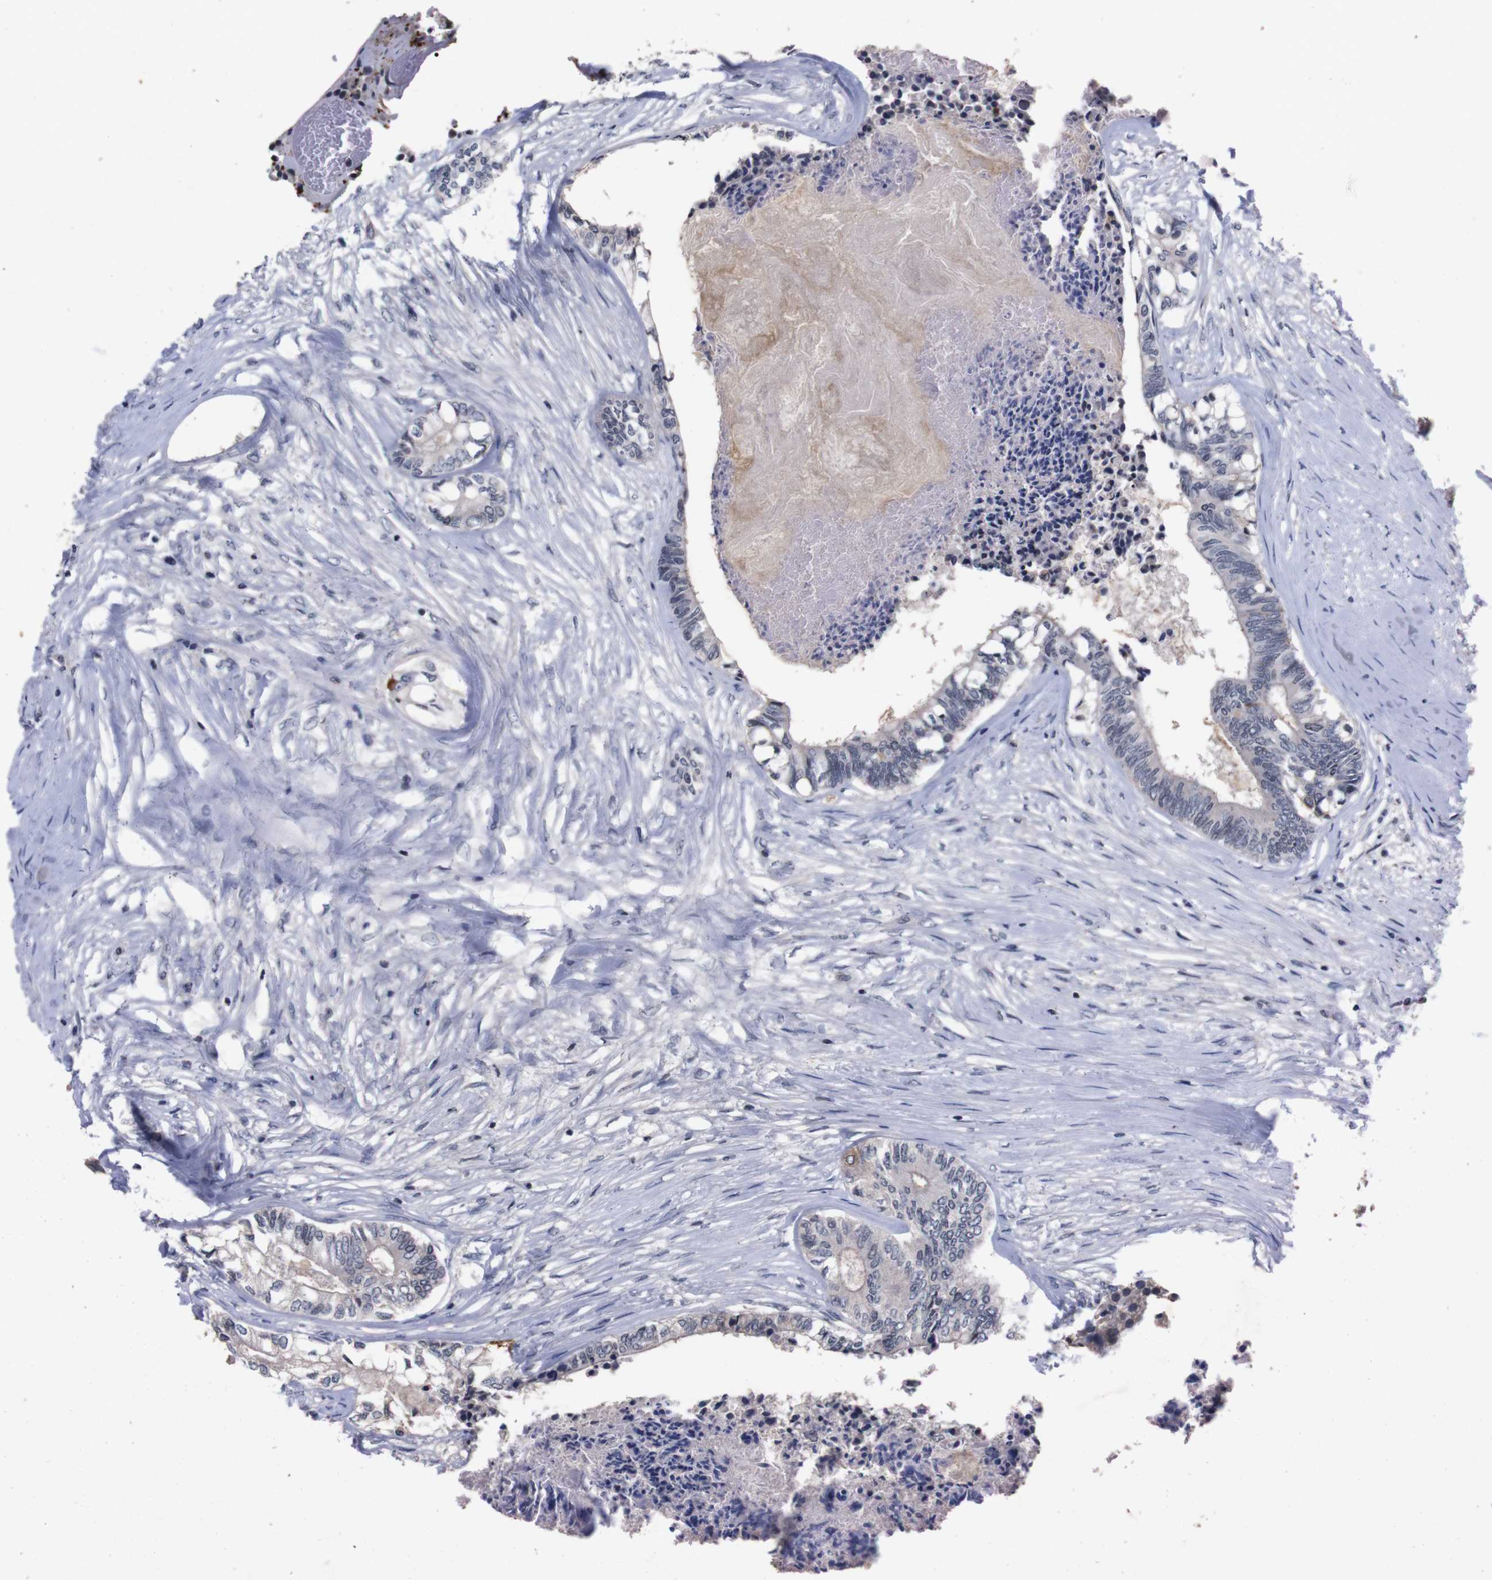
{"staining": {"intensity": "negative", "quantity": "none", "location": "none"}, "tissue": "colorectal cancer", "cell_type": "Tumor cells", "image_type": "cancer", "snomed": [{"axis": "morphology", "description": "Adenocarcinoma, NOS"}, {"axis": "topography", "description": "Rectum"}], "caption": "Immunohistochemistry (IHC) micrograph of human colorectal cancer stained for a protein (brown), which demonstrates no staining in tumor cells. The staining is performed using DAB (3,3'-diaminobenzidine) brown chromogen with nuclei counter-stained in using hematoxylin.", "gene": "TNFRSF21", "patient": {"sex": "male", "age": 63}}